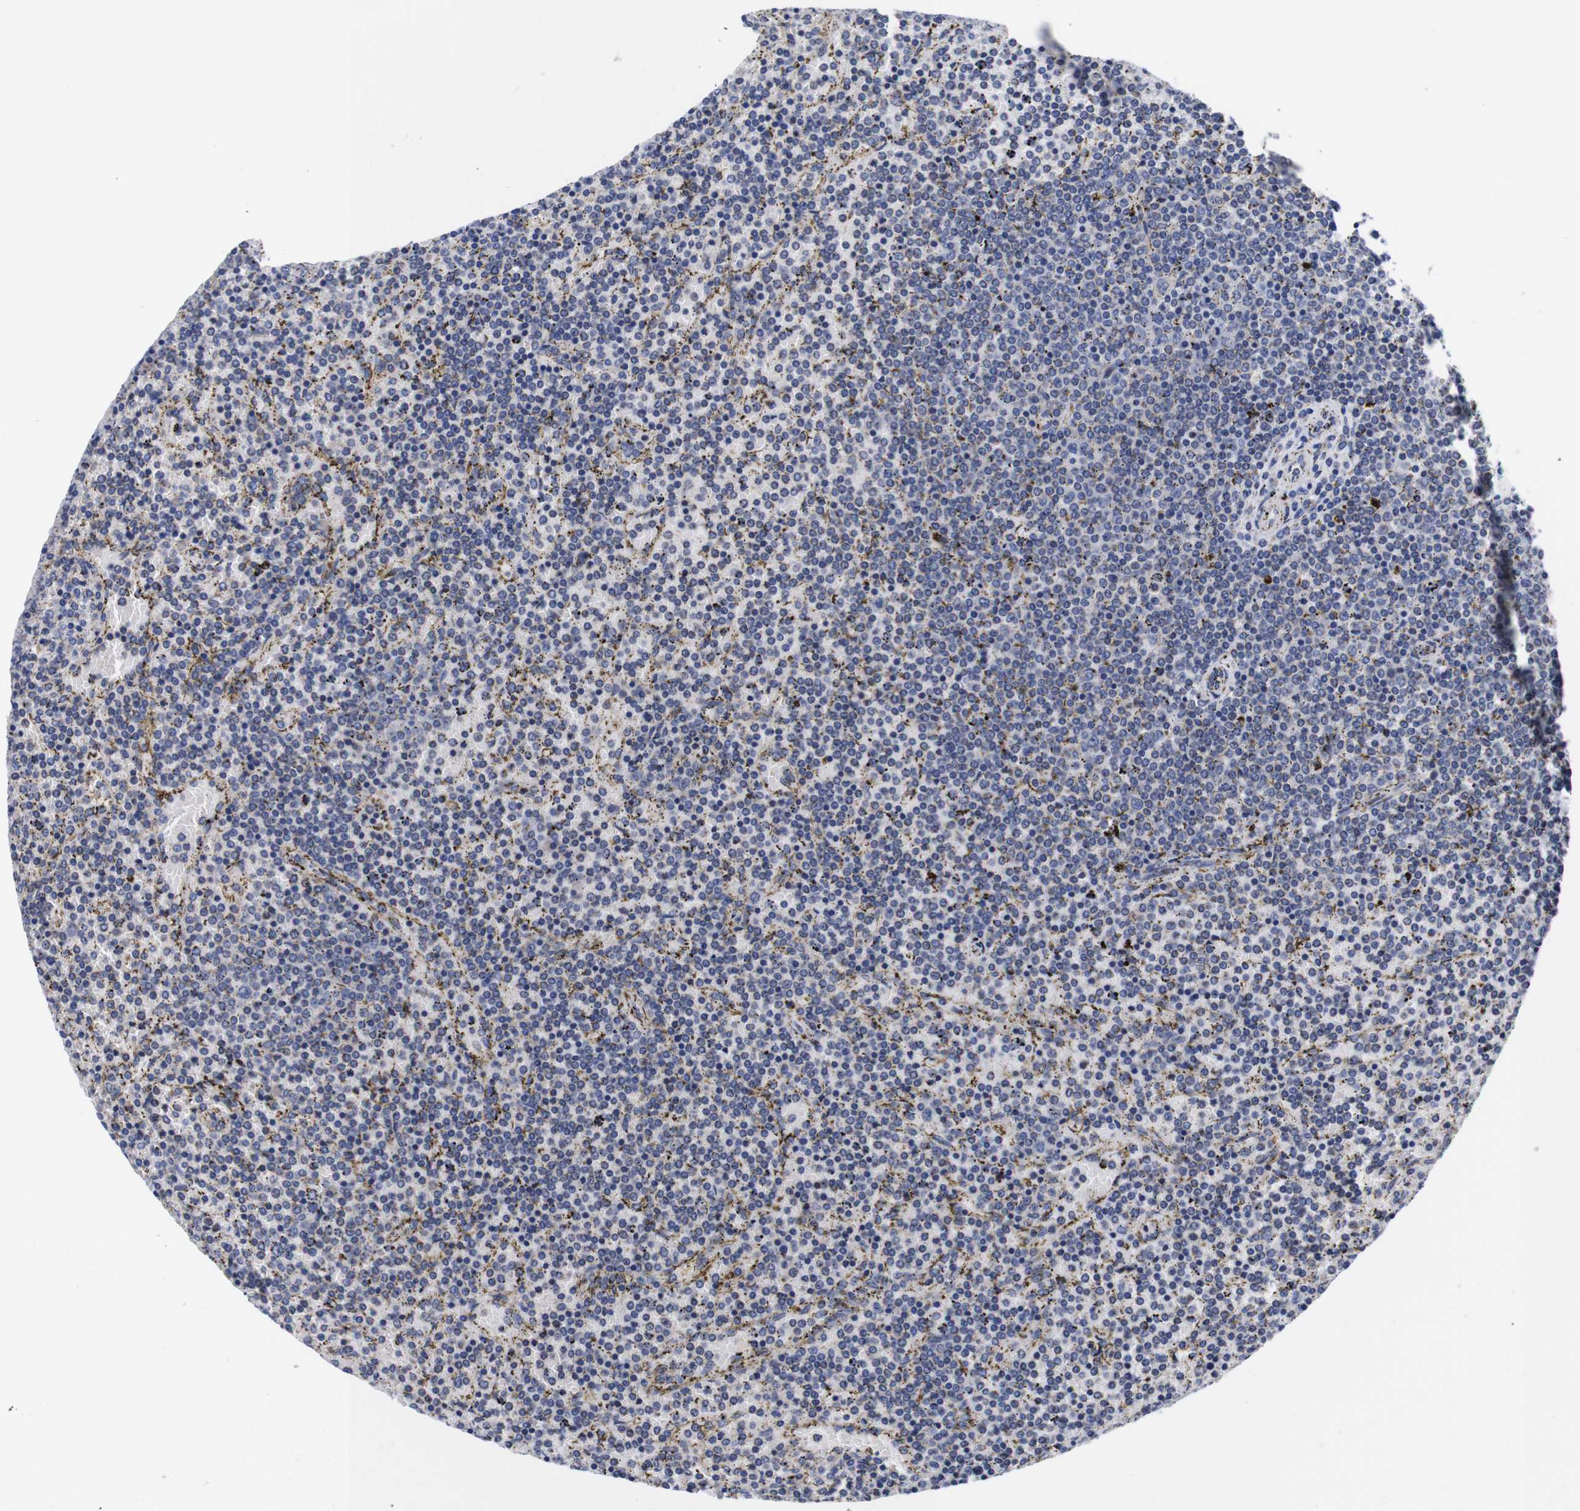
{"staining": {"intensity": "negative", "quantity": "none", "location": "none"}, "tissue": "lymphoma", "cell_type": "Tumor cells", "image_type": "cancer", "snomed": [{"axis": "morphology", "description": "Malignant lymphoma, non-Hodgkin's type, Low grade"}, {"axis": "topography", "description": "Spleen"}], "caption": "DAB immunohistochemical staining of lymphoma shows no significant expression in tumor cells.", "gene": "OPN3", "patient": {"sex": "female", "age": 77}}